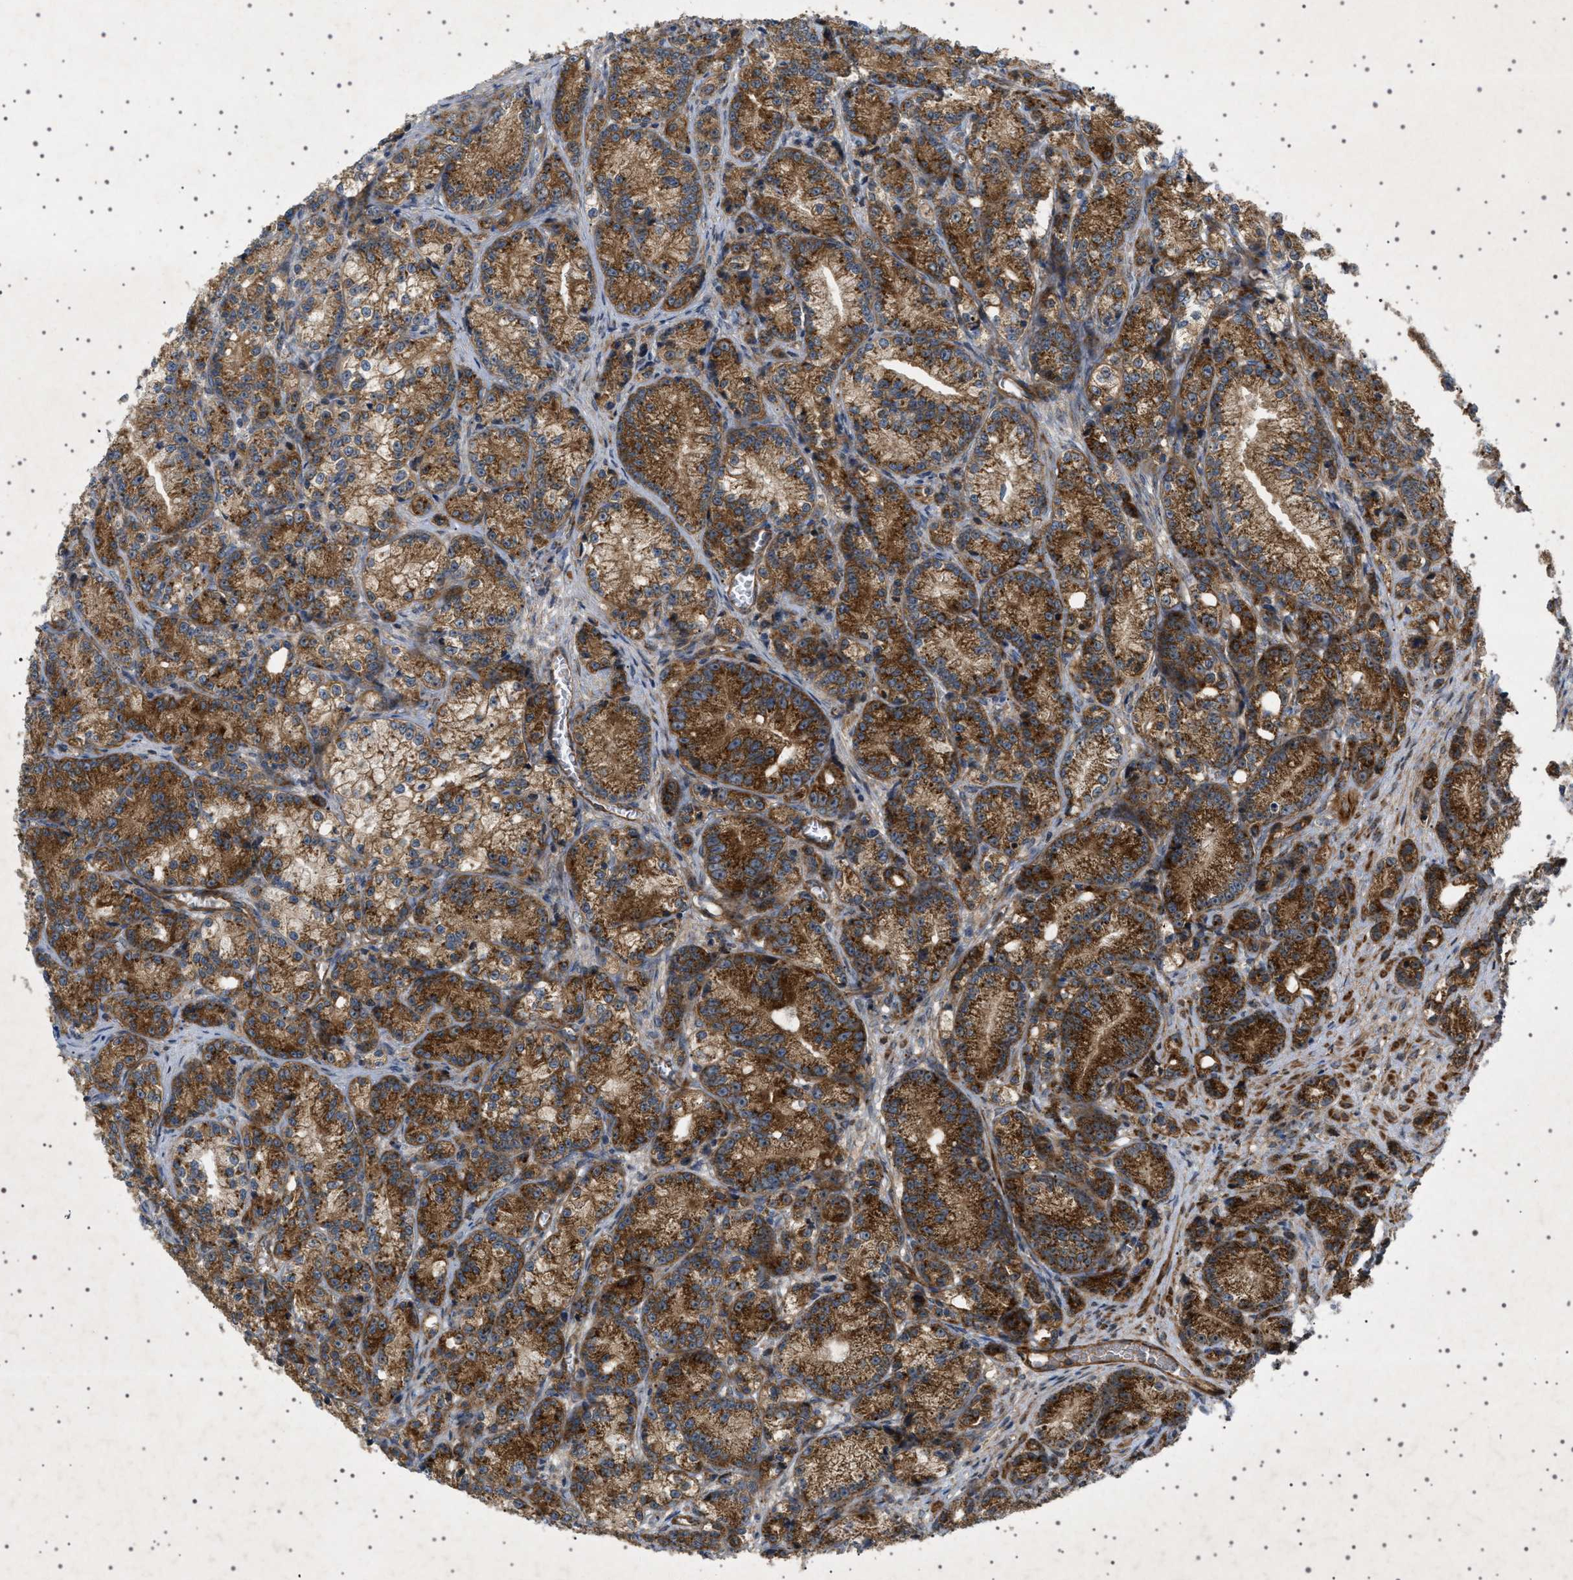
{"staining": {"intensity": "strong", "quantity": ">75%", "location": "cytoplasmic/membranous"}, "tissue": "prostate cancer", "cell_type": "Tumor cells", "image_type": "cancer", "snomed": [{"axis": "morphology", "description": "Adenocarcinoma, Low grade"}, {"axis": "topography", "description": "Prostate"}], "caption": "Tumor cells show high levels of strong cytoplasmic/membranous positivity in approximately >75% of cells in prostate adenocarcinoma (low-grade).", "gene": "CCDC186", "patient": {"sex": "male", "age": 89}}